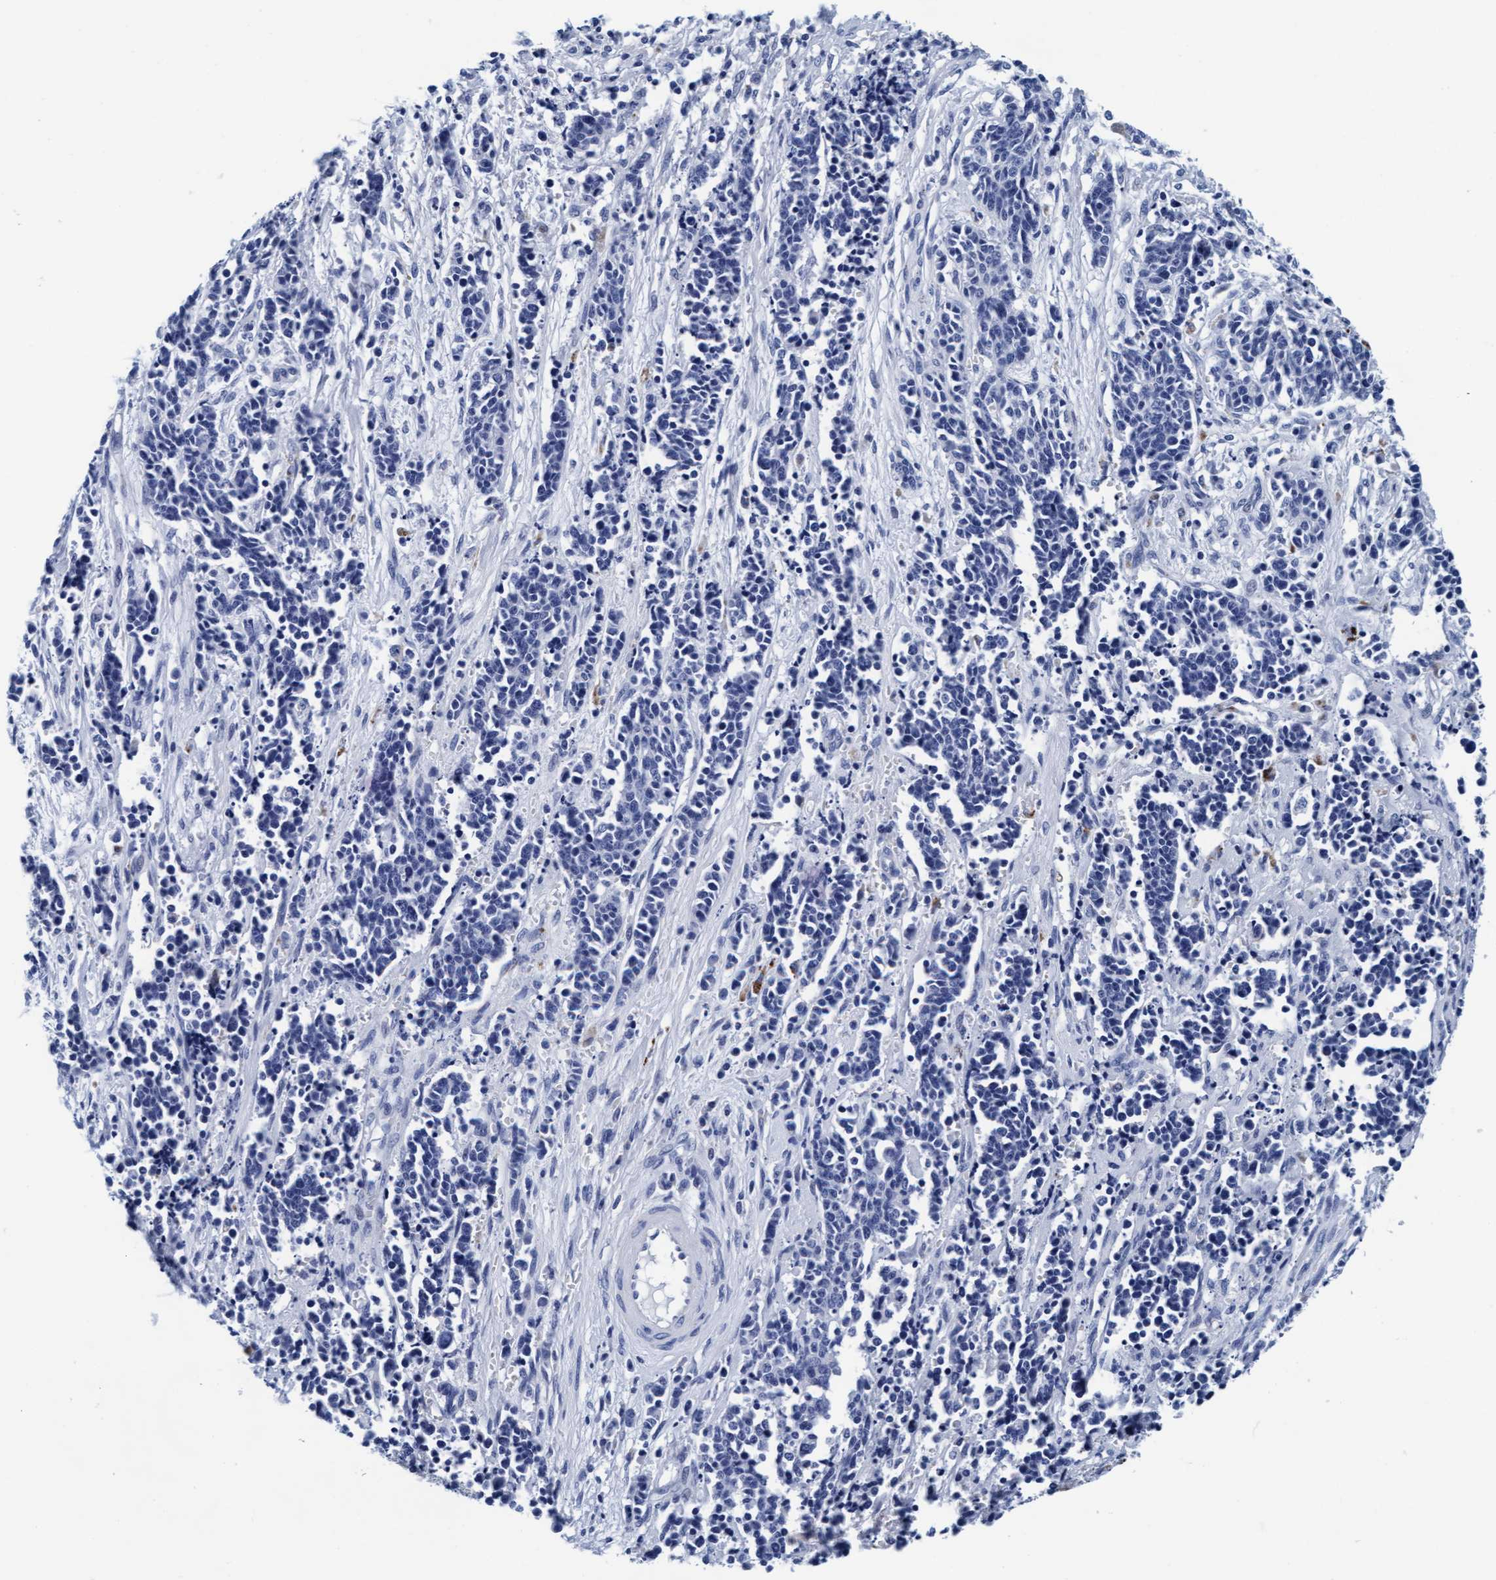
{"staining": {"intensity": "negative", "quantity": "none", "location": "none"}, "tissue": "cervical cancer", "cell_type": "Tumor cells", "image_type": "cancer", "snomed": [{"axis": "morphology", "description": "Squamous cell carcinoma, NOS"}, {"axis": "topography", "description": "Cervix"}], "caption": "This is a histopathology image of immunohistochemistry staining of squamous cell carcinoma (cervical), which shows no positivity in tumor cells.", "gene": "ARSG", "patient": {"sex": "female", "age": 35}}